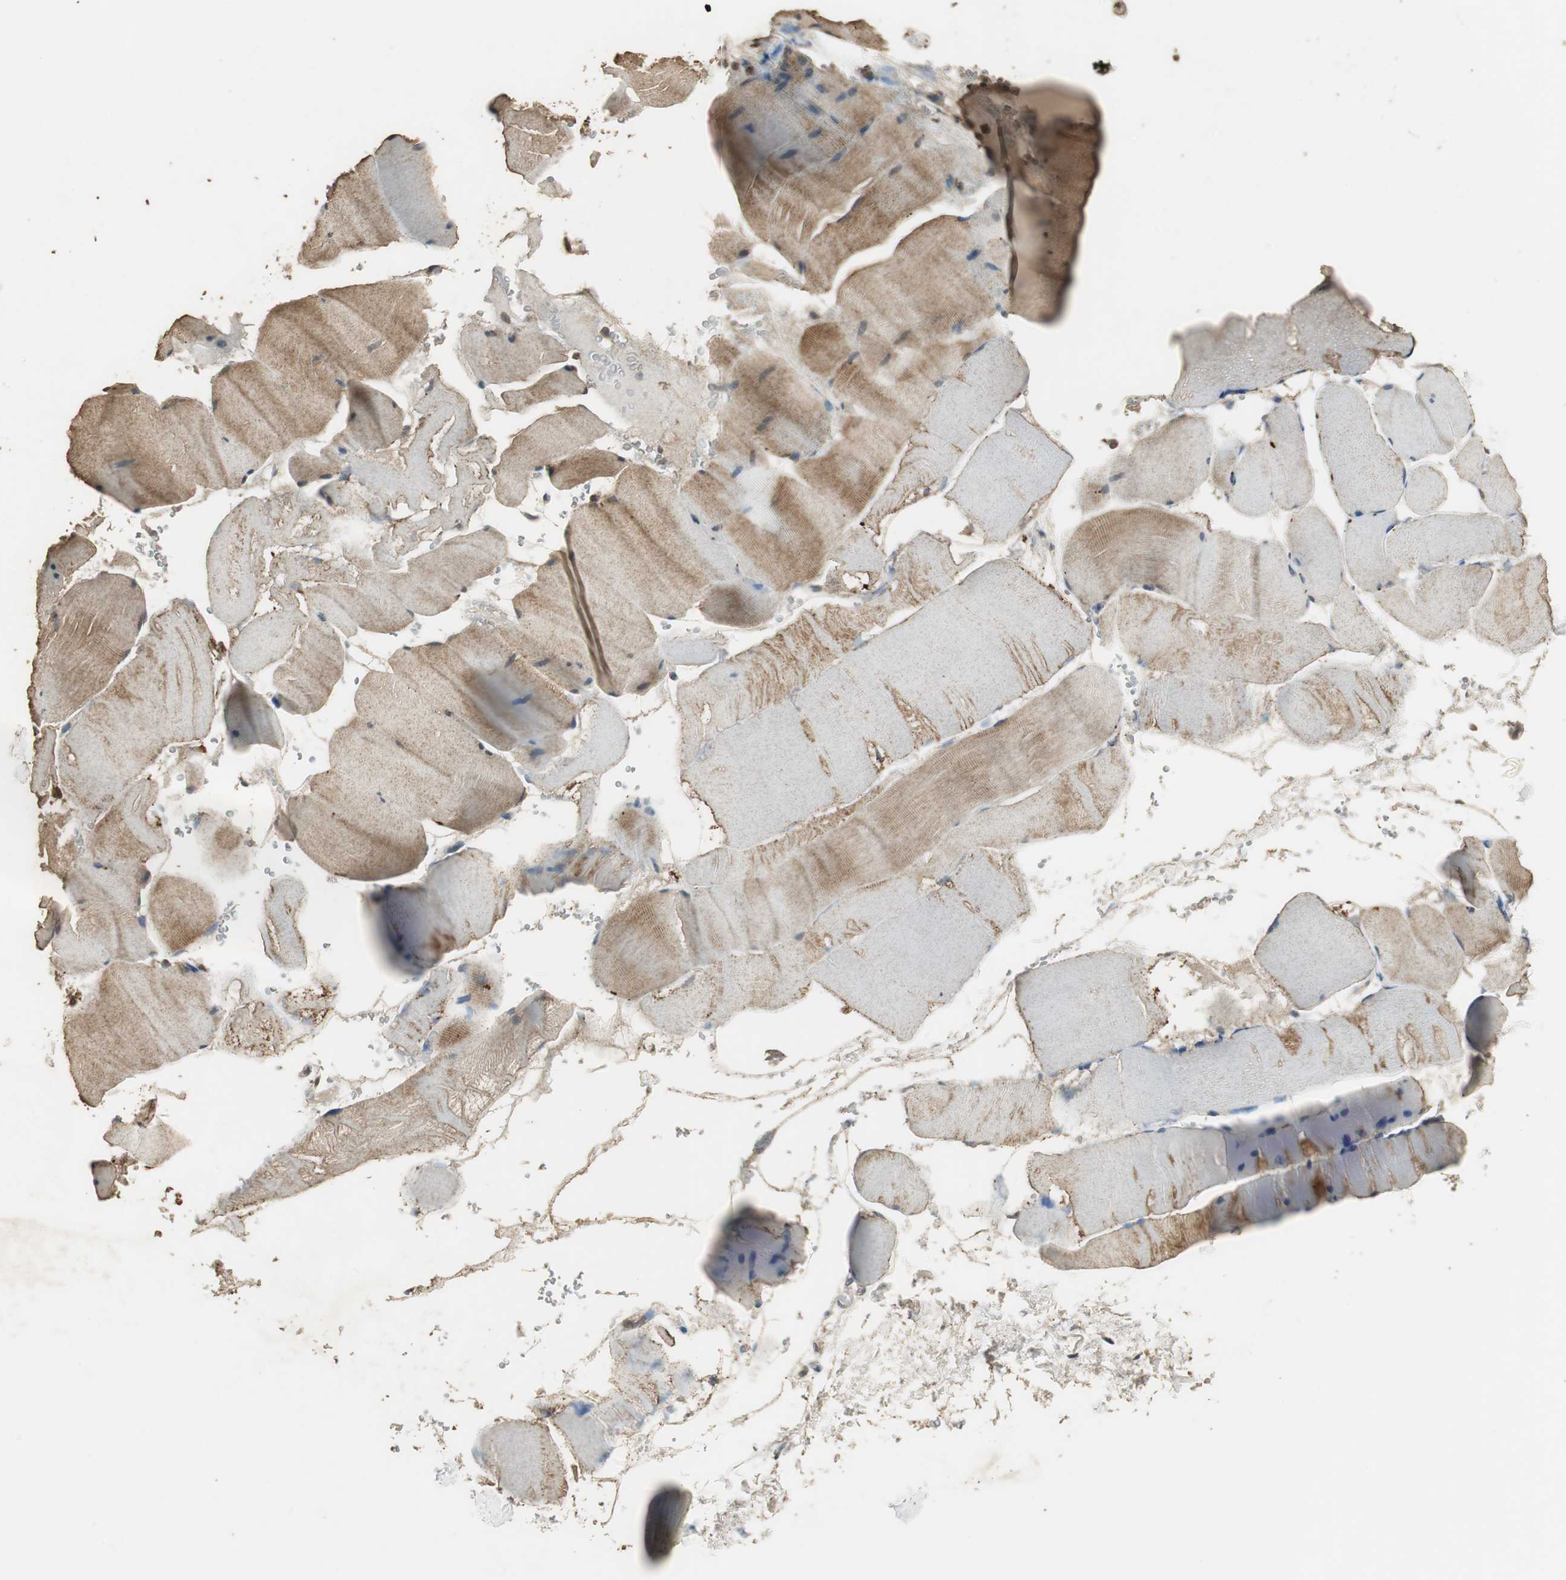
{"staining": {"intensity": "moderate", "quantity": ">75%", "location": "cytoplasmic/membranous"}, "tissue": "skeletal muscle", "cell_type": "Myocytes", "image_type": "normal", "snomed": [{"axis": "morphology", "description": "Normal tissue, NOS"}, {"axis": "topography", "description": "Skeletal muscle"}], "caption": "A high-resolution photomicrograph shows IHC staining of normal skeletal muscle, which displays moderate cytoplasmic/membranous staining in approximately >75% of myocytes.", "gene": "TMPRSS4", "patient": {"sex": "male", "age": 62}}